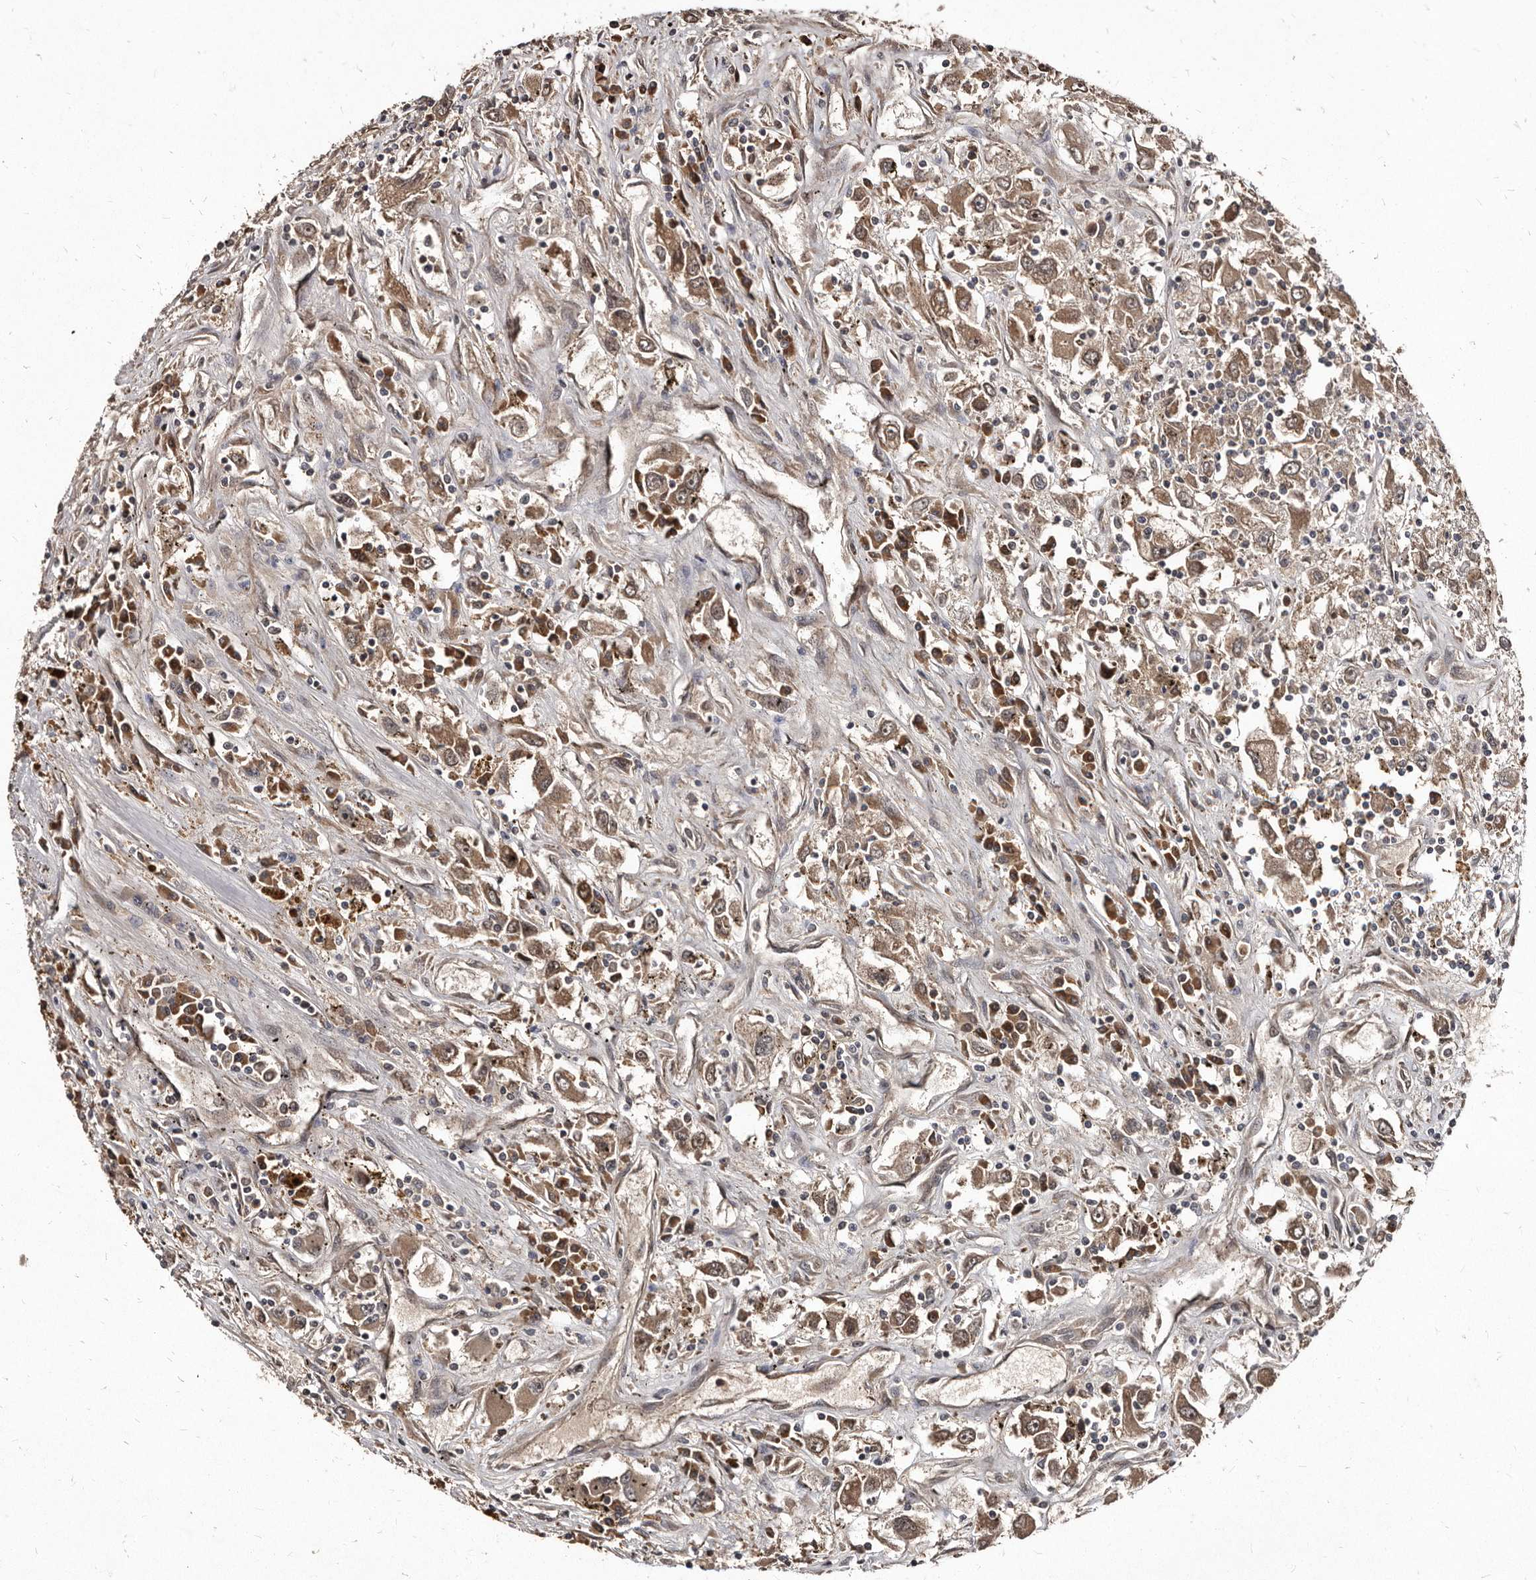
{"staining": {"intensity": "moderate", "quantity": ">75%", "location": "cytoplasmic/membranous"}, "tissue": "renal cancer", "cell_type": "Tumor cells", "image_type": "cancer", "snomed": [{"axis": "morphology", "description": "Adenocarcinoma, NOS"}, {"axis": "topography", "description": "Kidney"}], "caption": "This image displays immunohistochemistry (IHC) staining of renal cancer (adenocarcinoma), with medium moderate cytoplasmic/membranous expression in about >75% of tumor cells.", "gene": "PMVK", "patient": {"sex": "female", "age": 52}}